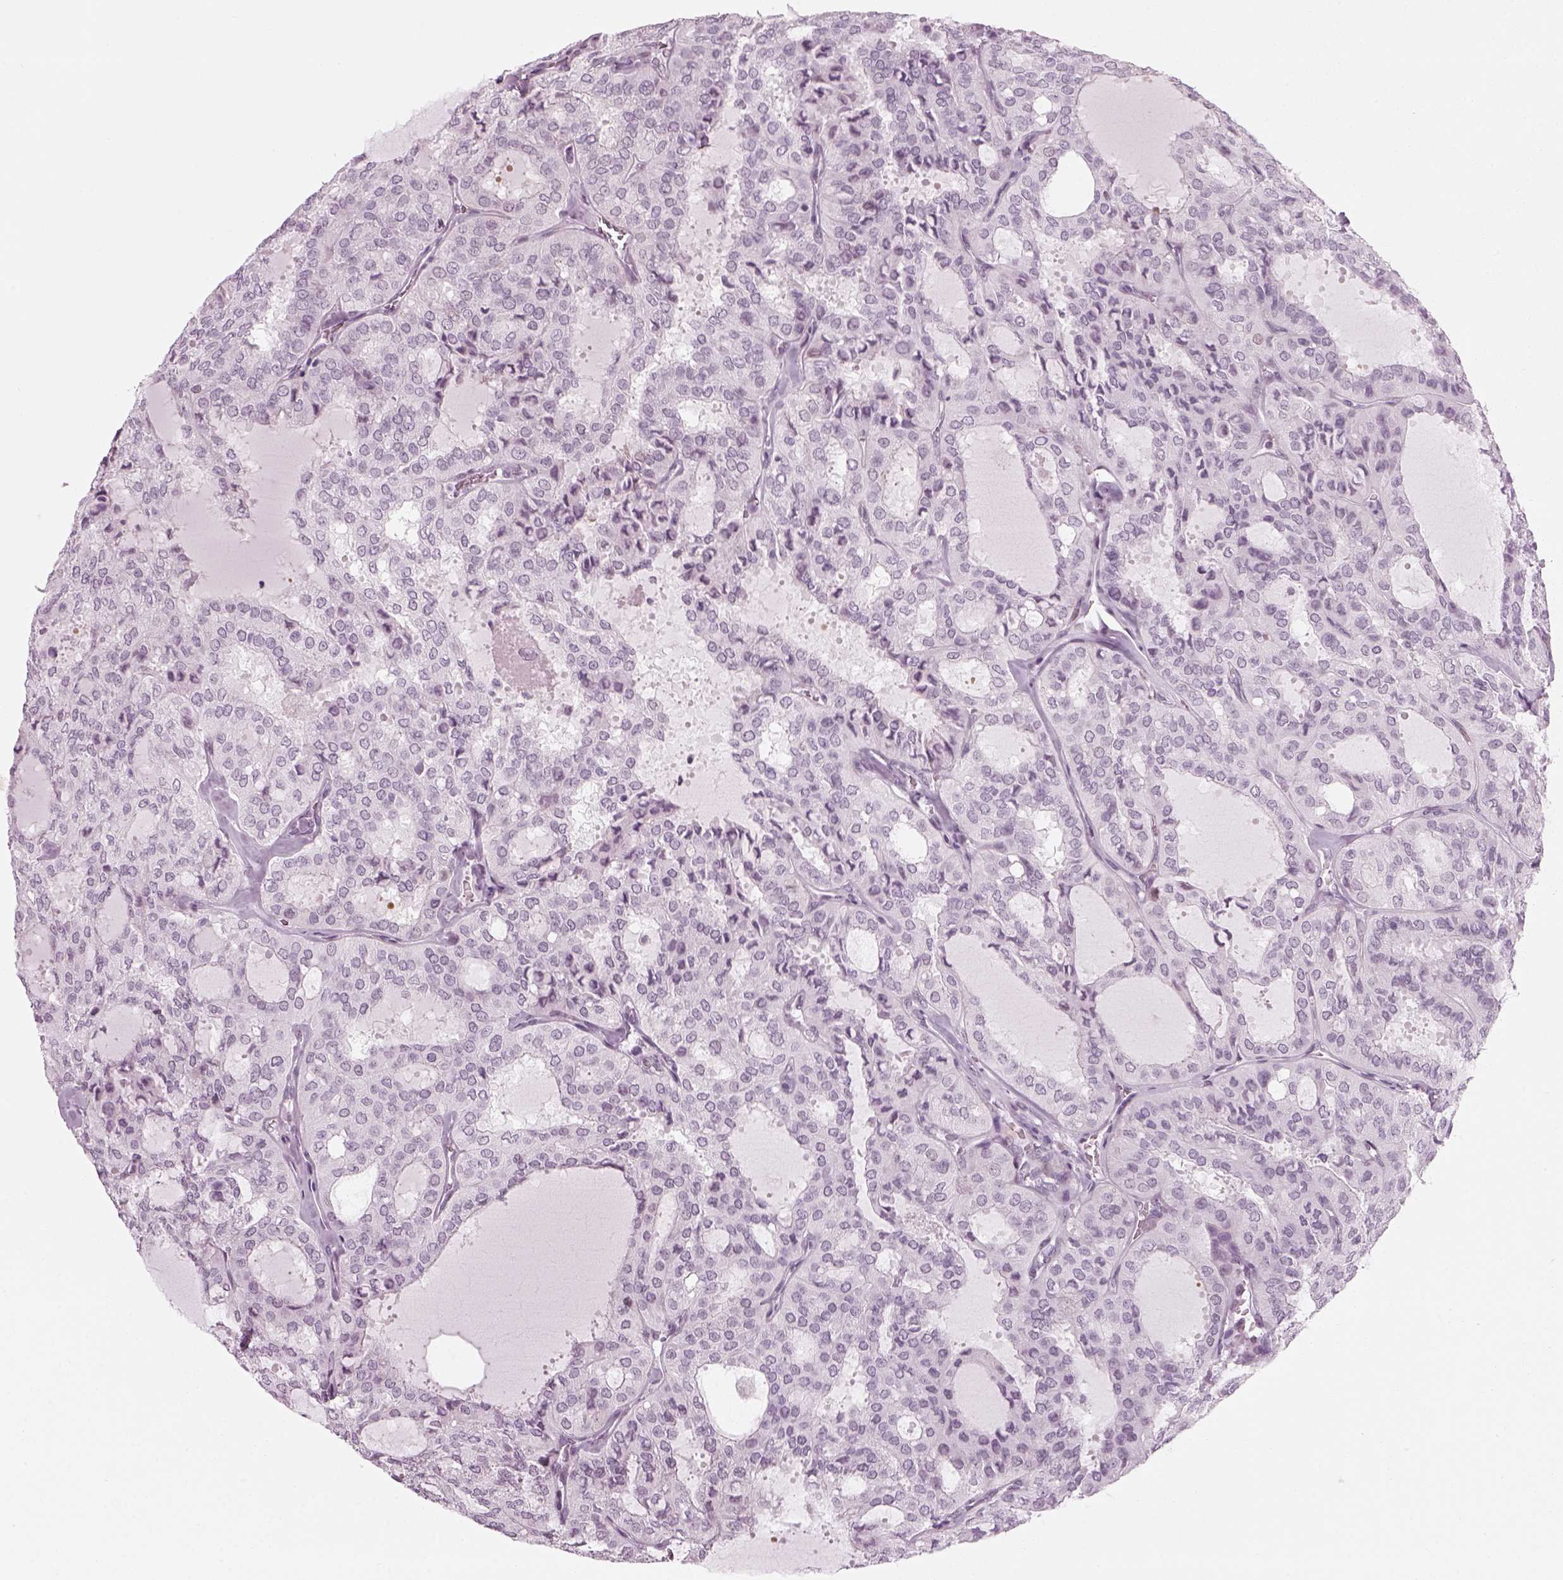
{"staining": {"intensity": "negative", "quantity": "none", "location": "none"}, "tissue": "thyroid cancer", "cell_type": "Tumor cells", "image_type": "cancer", "snomed": [{"axis": "morphology", "description": "Follicular adenoma carcinoma, NOS"}, {"axis": "topography", "description": "Thyroid gland"}], "caption": "Image shows no significant protein positivity in tumor cells of thyroid follicular adenoma carcinoma.", "gene": "KCNG2", "patient": {"sex": "male", "age": 75}}